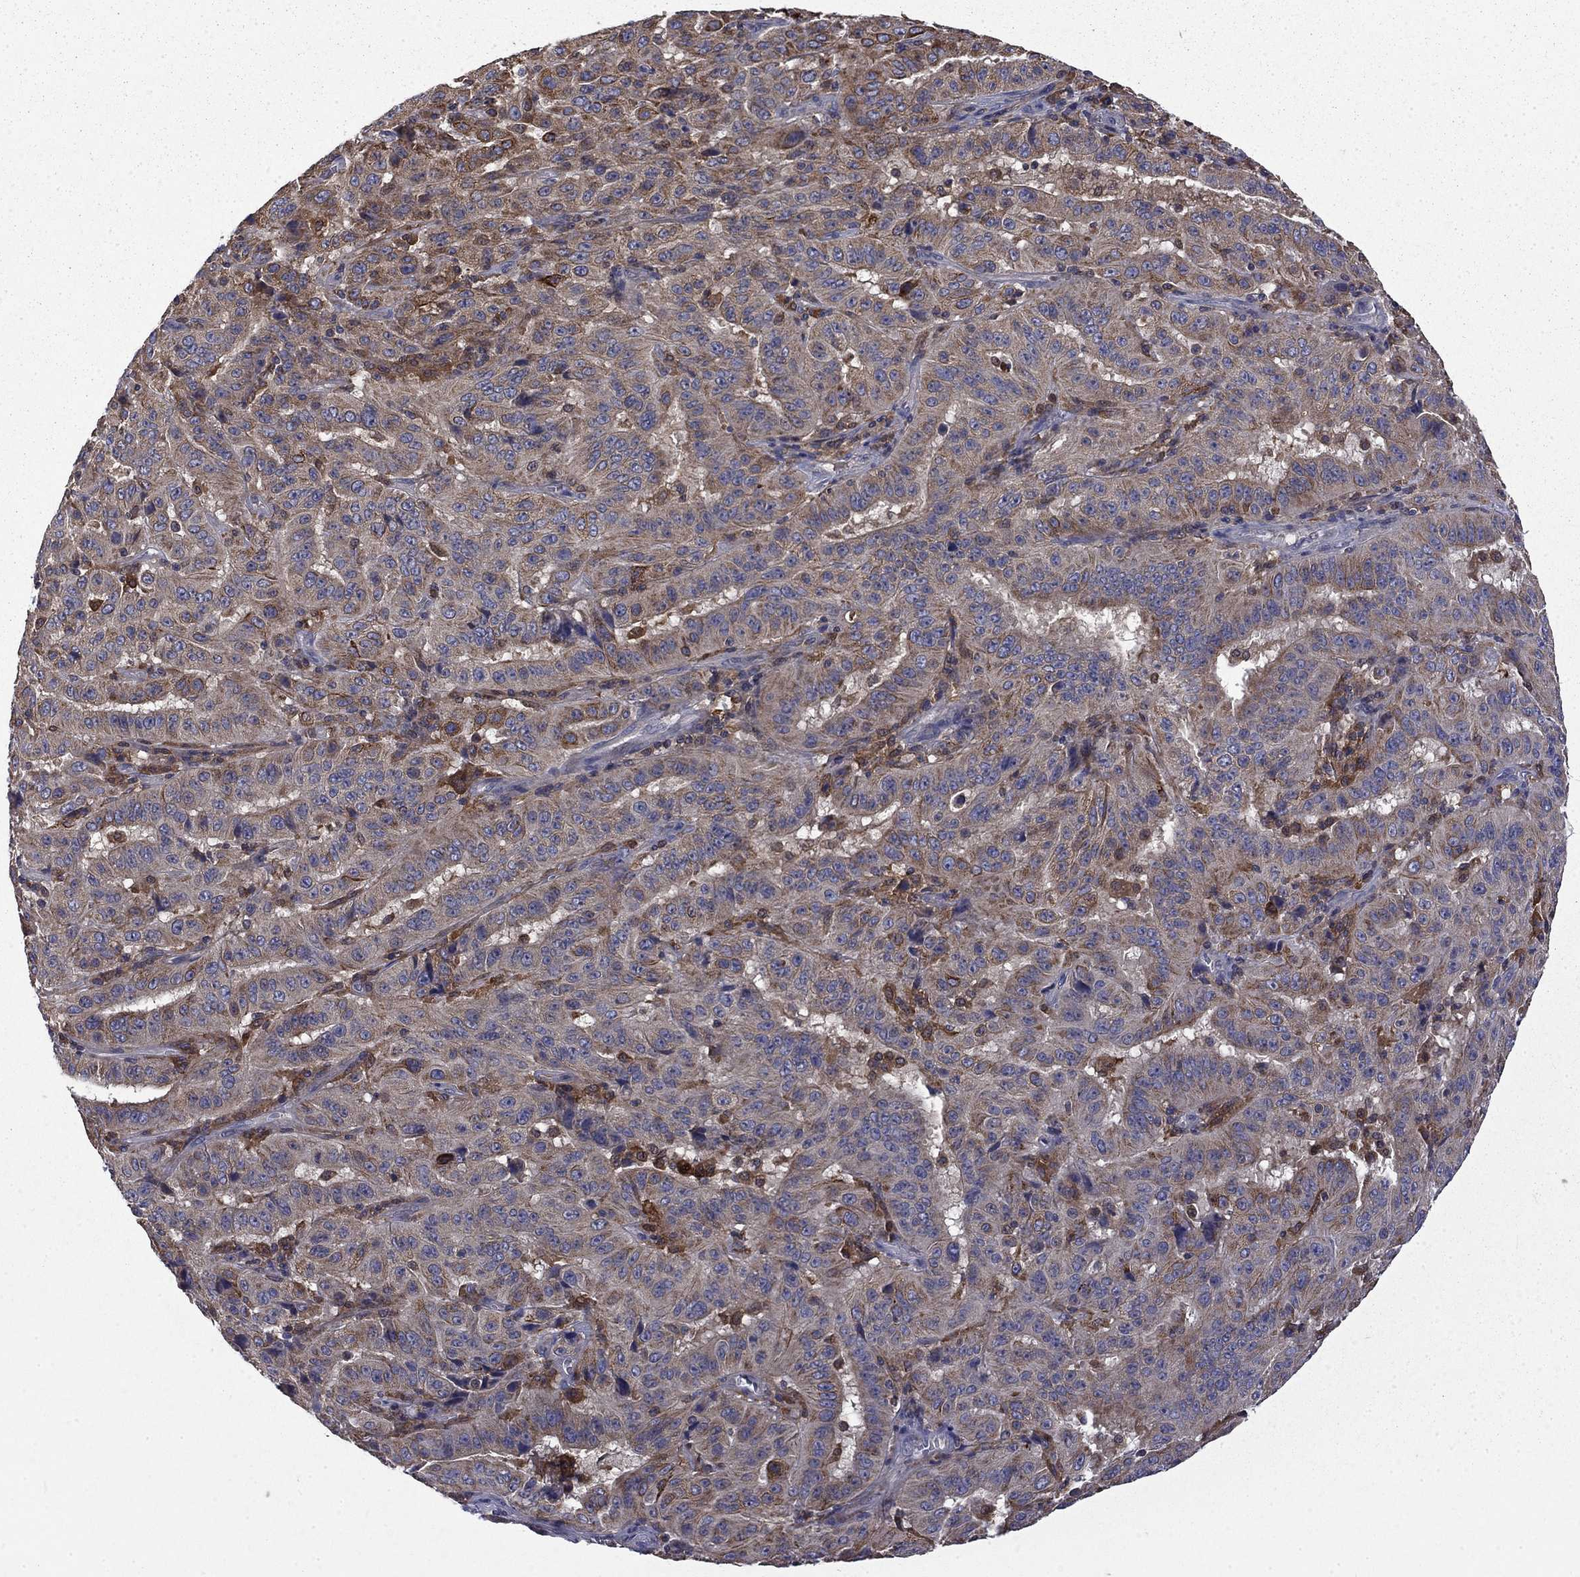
{"staining": {"intensity": "moderate", "quantity": "<25%", "location": "cytoplasmic/membranous"}, "tissue": "pancreatic cancer", "cell_type": "Tumor cells", "image_type": "cancer", "snomed": [{"axis": "morphology", "description": "Adenocarcinoma, NOS"}, {"axis": "topography", "description": "Pancreas"}], "caption": "A brown stain highlights moderate cytoplasmic/membranous expression of a protein in pancreatic cancer tumor cells.", "gene": "CEACAM7", "patient": {"sex": "male", "age": 63}}